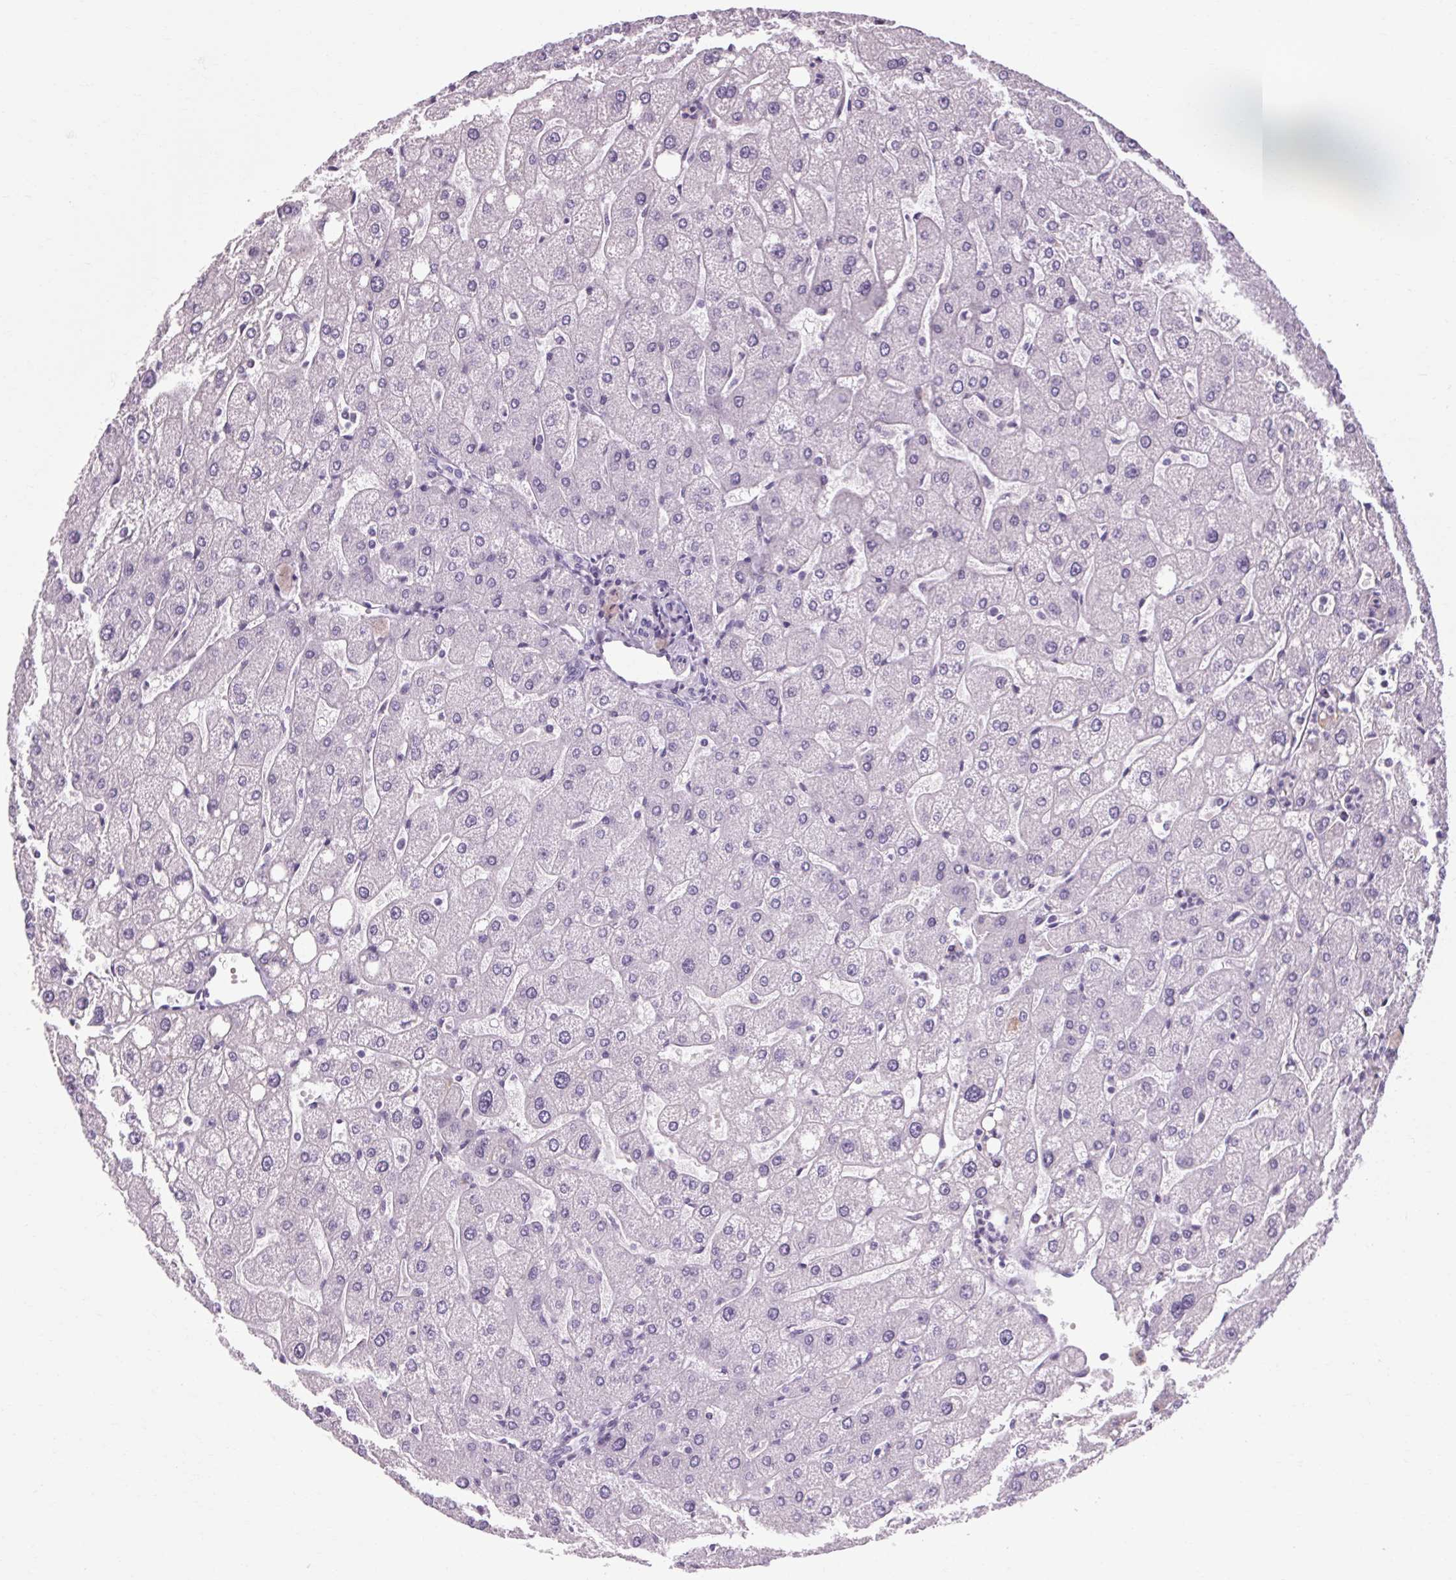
{"staining": {"intensity": "negative", "quantity": "none", "location": "none"}, "tissue": "liver", "cell_type": "Cholangiocytes", "image_type": "normal", "snomed": [{"axis": "morphology", "description": "Normal tissue, NOS"}, {"axis": "topography", "description": "Liver"}], "caption": "High power microscopy photomicrograph of an IHC image of normal liver, revealing no significant expression in cholangiocytes. (DAB (3,3'-diaminobenzidine) immunohistochemistry (IHC) visualized using brightfield microscopy, high magnification).", "gene": "POMC", "patient": {"sex": "male", "age": 67}}